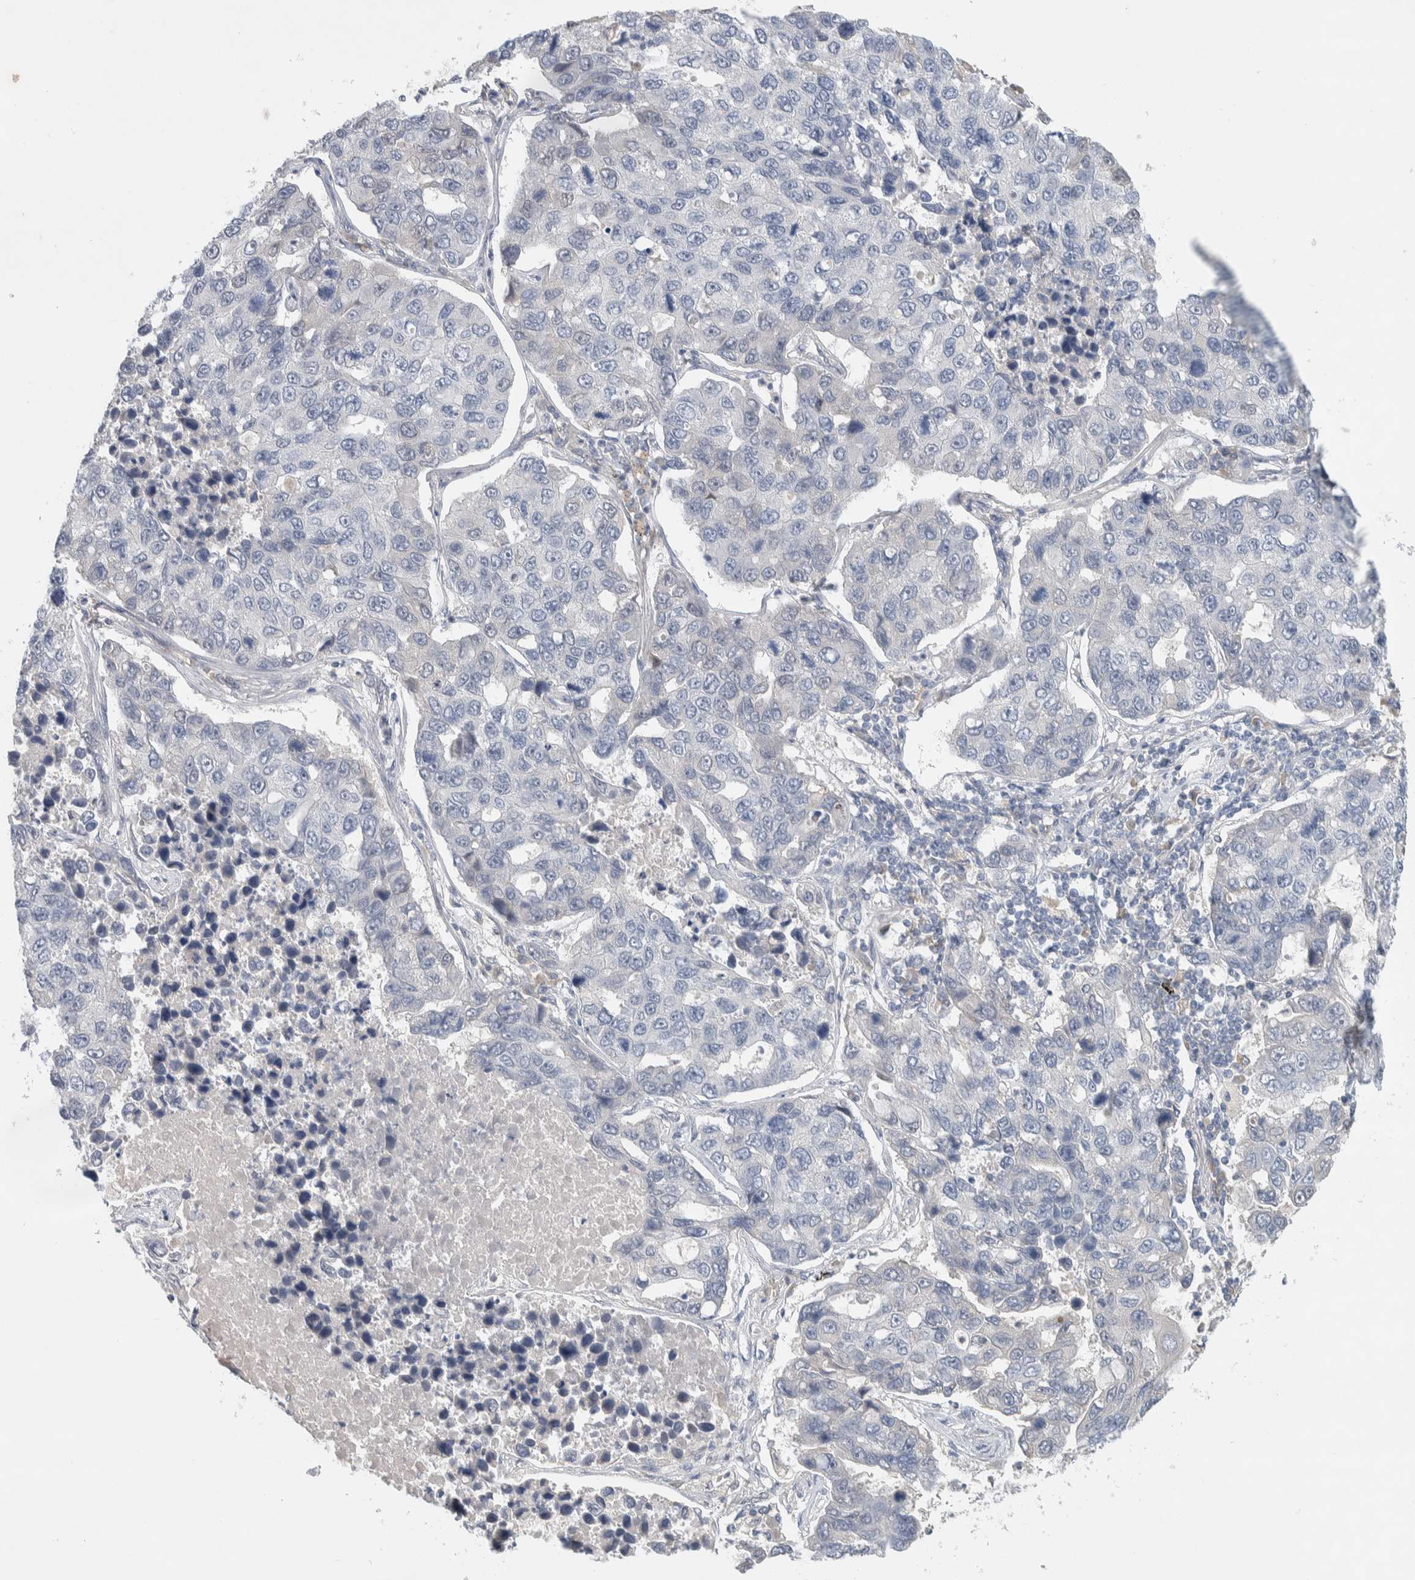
{"staining": {"intensity": "negative", "quantity": "none", "location": "none"}, "tissue": "lung cancer", "cell_type": "Tumor cells", "image_type": "cancer", "snomed": [{"axis": "morphology", "description": "Adenocarcinoma, NOS"}, {"axis": "topography", "description": "Lung"}], "caption": "Immunohistochemistry of lung cancer shows no expression in tumor cells.", "gene": "DEPTOR", "patient": {"sex": "male", "age": 64}}